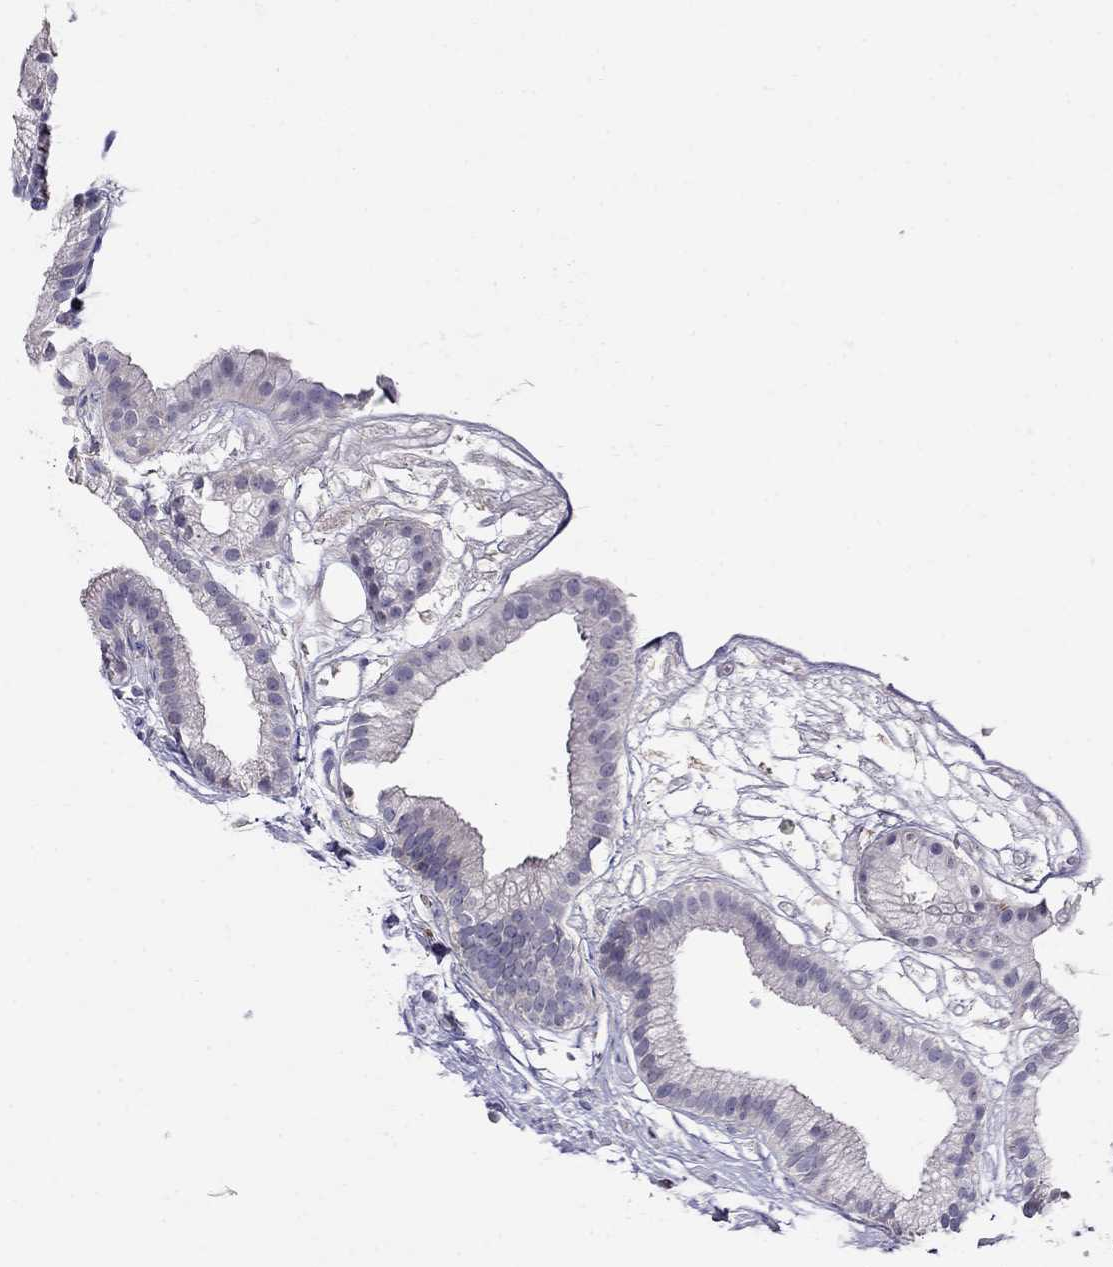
{"staining": {"intensity": "negative", "quantity": "none", "location": "none"}, "tissue": "gallbladder", "cell_type": "Glandular cells", "image_type": "normal", "snomed": [{"axis": "morphology", "description": "Normal tissue, NOS"}, {"axis": "topography", "description": "Gallbladder"}], "caption": "Immunohistochemistry (IHC) micrograph of benign human gallbladder stained for a protein (brown), which reveals no staining in glandular cells. (DAB (3,3'-diaminobenzidine) immunohistochemistry with hematoxylin counter stain).", "gene": "SPINT4", "patient": {"sex": "female", "age": 45}}